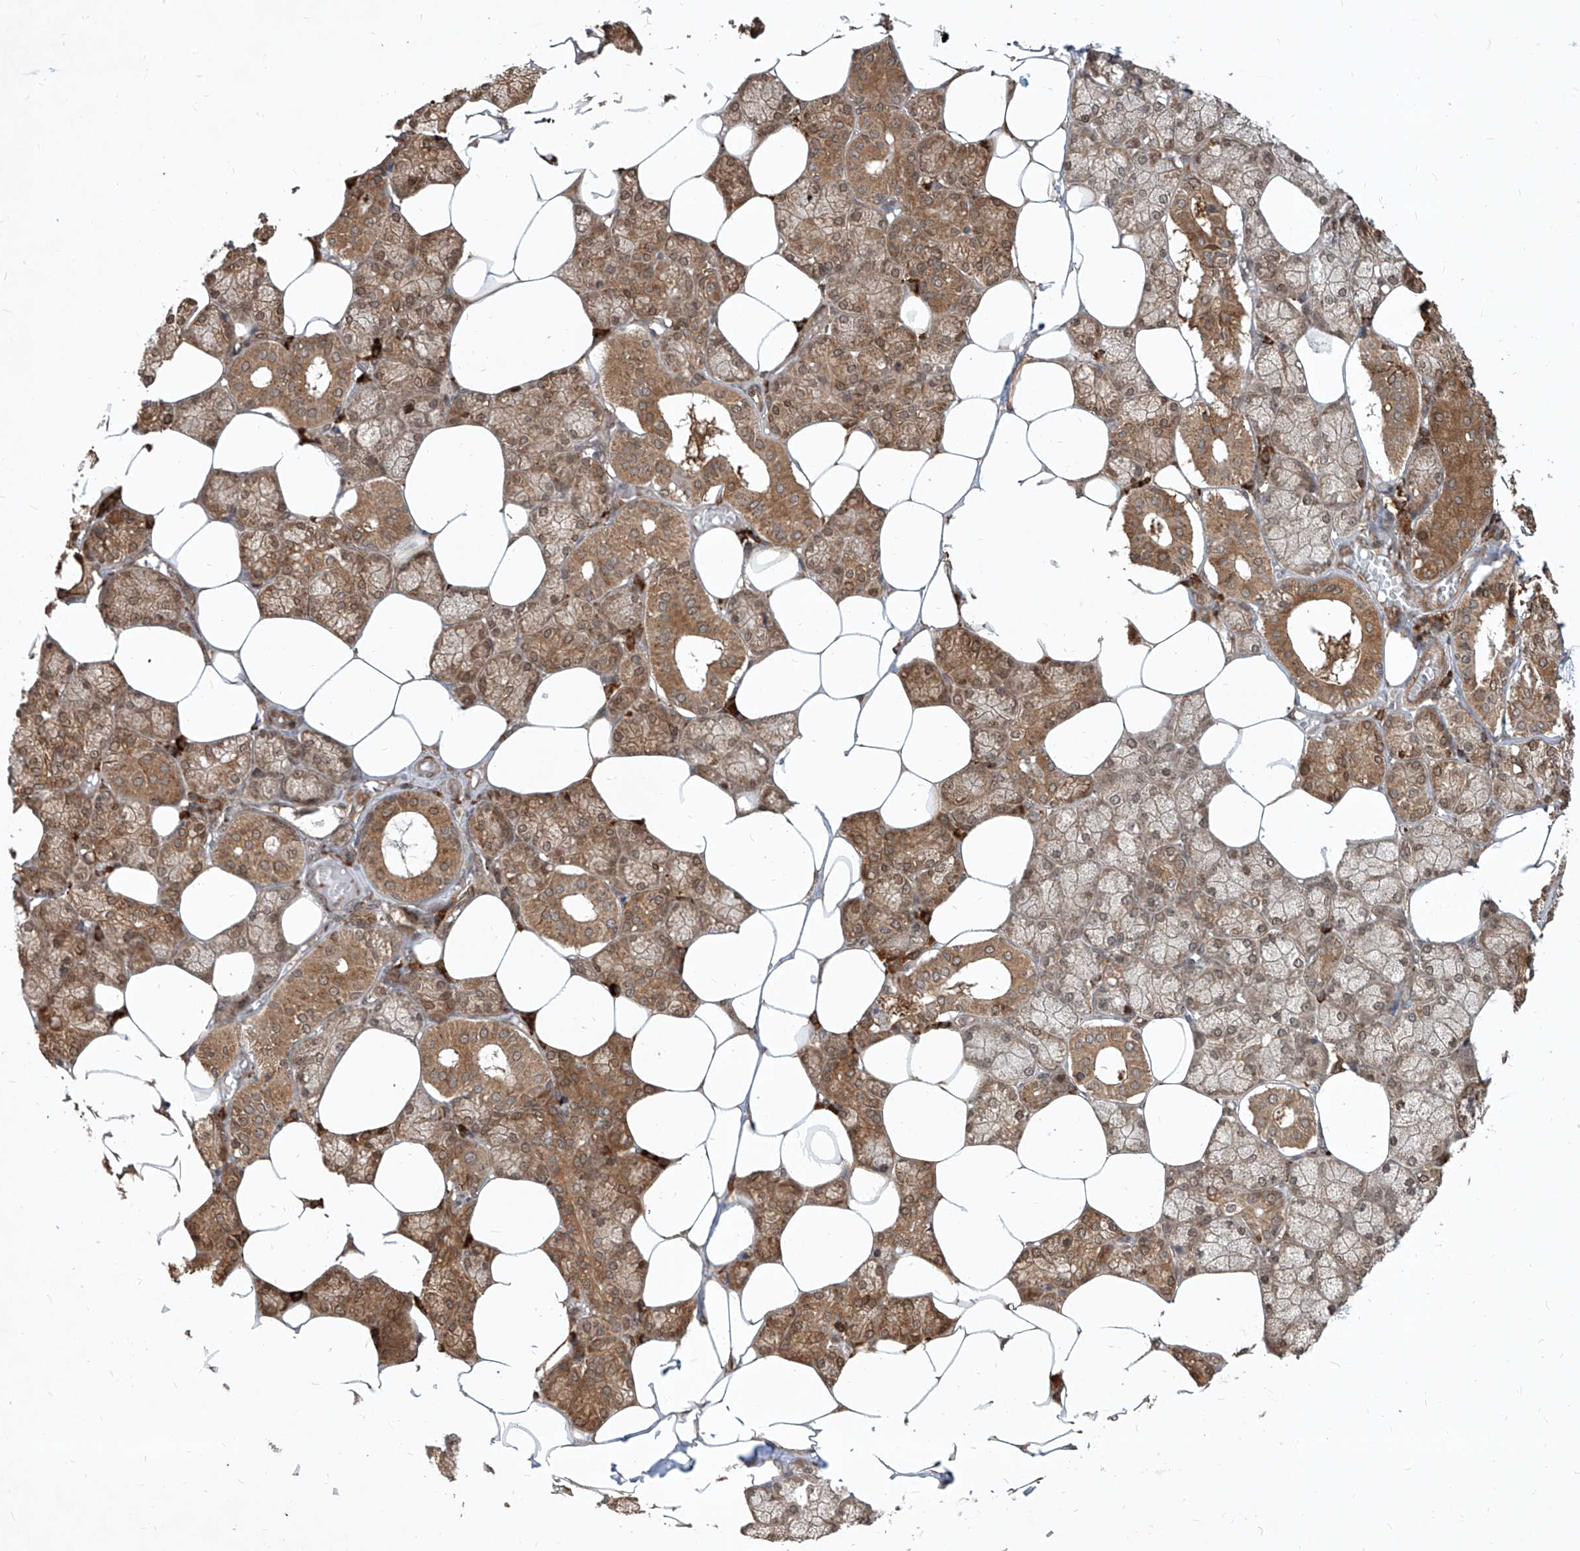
{"staining": {"intensity": "moderate", "quantity": ">75%", "location": "cytoplasmic/membranous,nuclear"}, "tissue": "salivary gland", "cell_type": "Glandular cells", "image_type": "normal", "snomed": [{"axis": "morphology", "description": "Normal tissue, NOS"}, {"axis": "topography", "description": "Salivary gland"}], "caption": "Salivary gland stained with DAB (3,3'-diaminobenzidine) IHC displays medium levels of moderate cytoplasmic/membranous,nuclear expression in approximately >75% of glandular cells.", "gene": "MAGED2", "patient": {"sex": "male", "age": 62}}